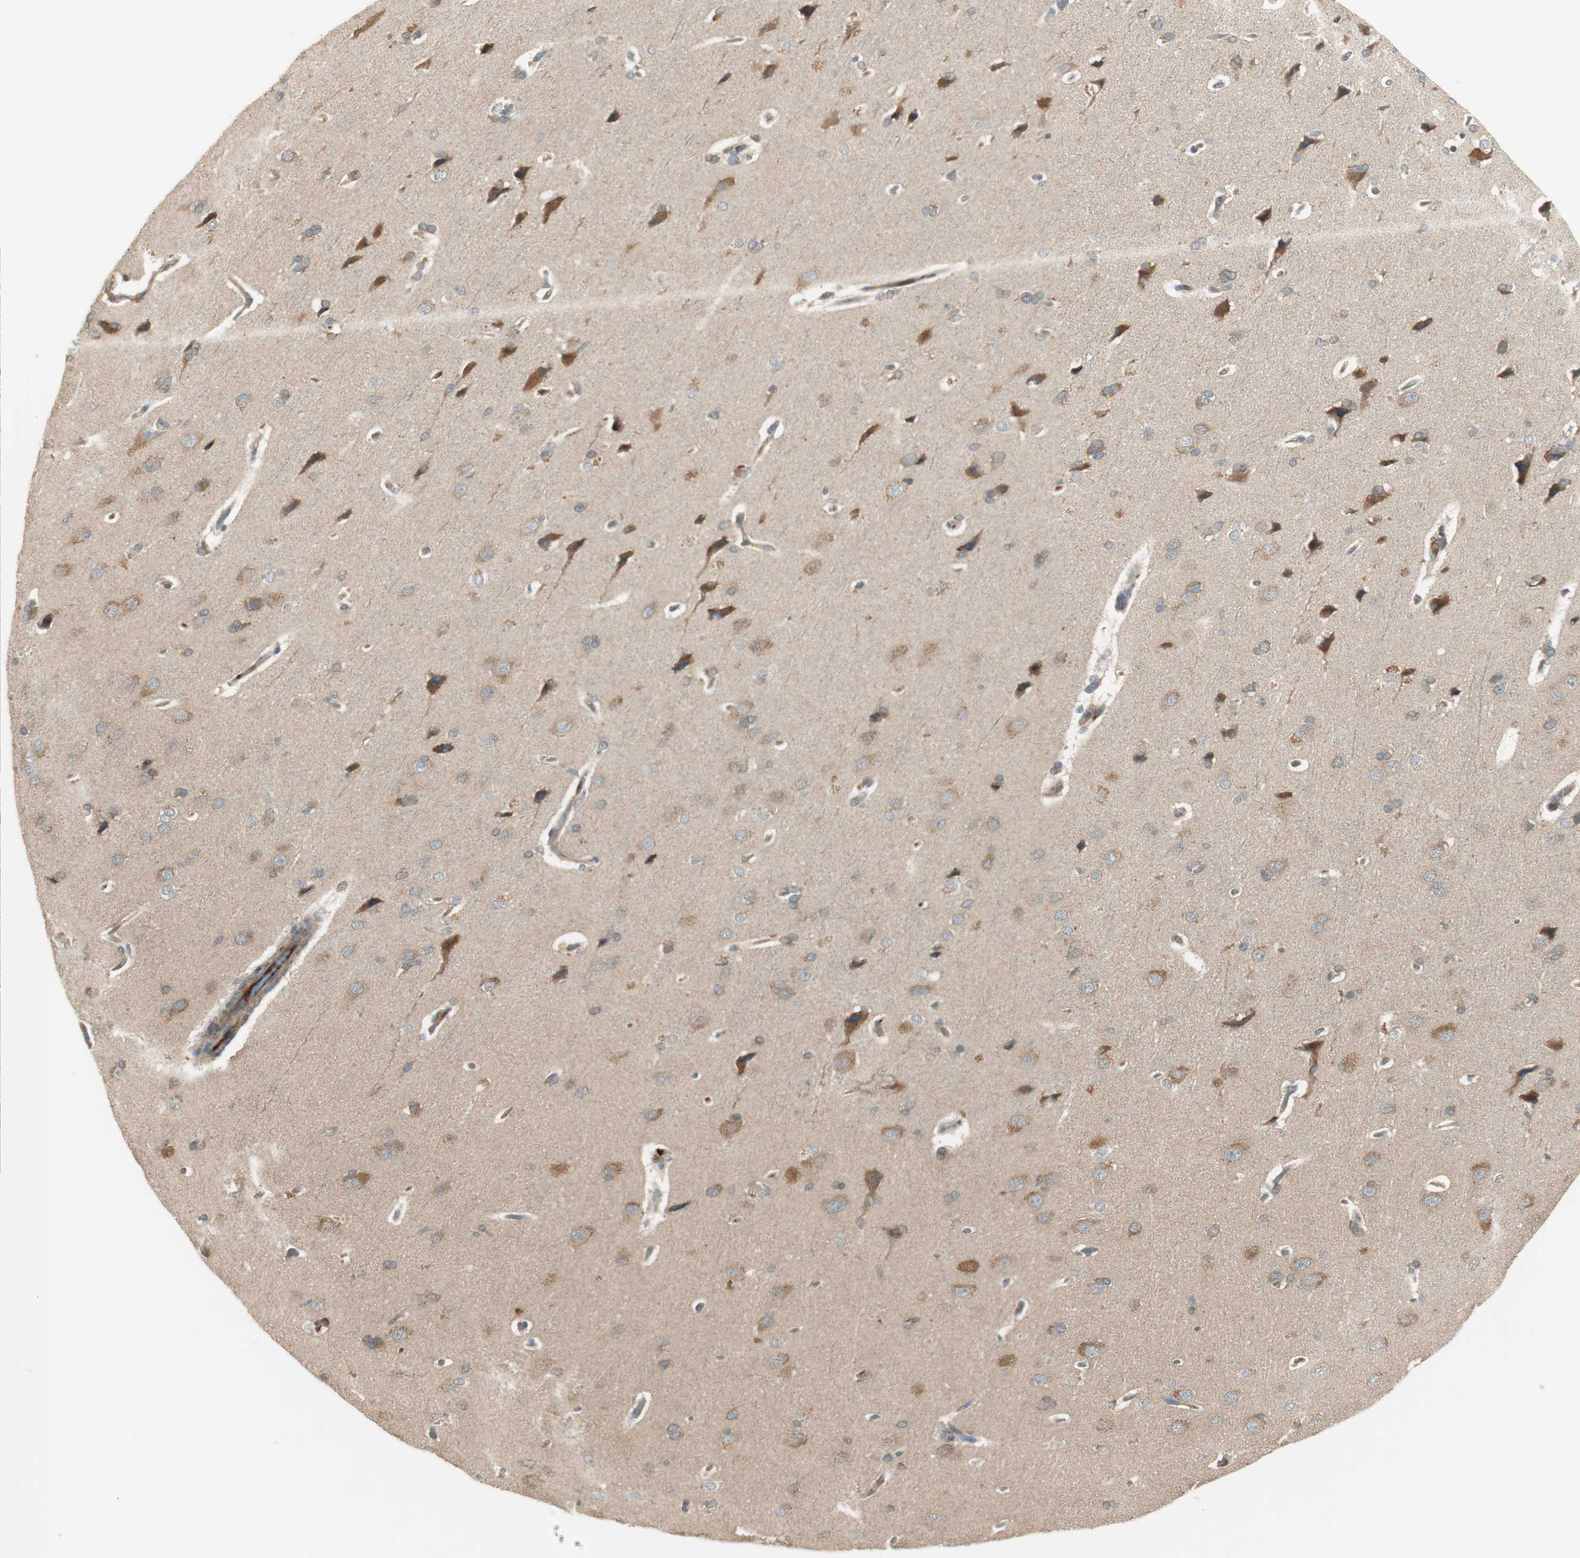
{"staining": {"intensity": "weak", "quantity": ">75%", "location": "cytoplasmic/membranous"}, "tissue": "cerebral cortex", "cell_type": "Endothelial cells", "image_type": "normal", "snomed": [{"axis": "morphology", "description": "Normal tissue, NOS"}, {"axis": "topography", "description": "Cerebral cortex"}], "caption": "This micrograph shows immunohistochemistry (IHC) staining of normal human cerebral cortex, with low weak cytoplasmic/membranous expression in about >75% of endothelial cells.", "gene": "PFDN5", "patient": {"sex": "male", "age": 62}}